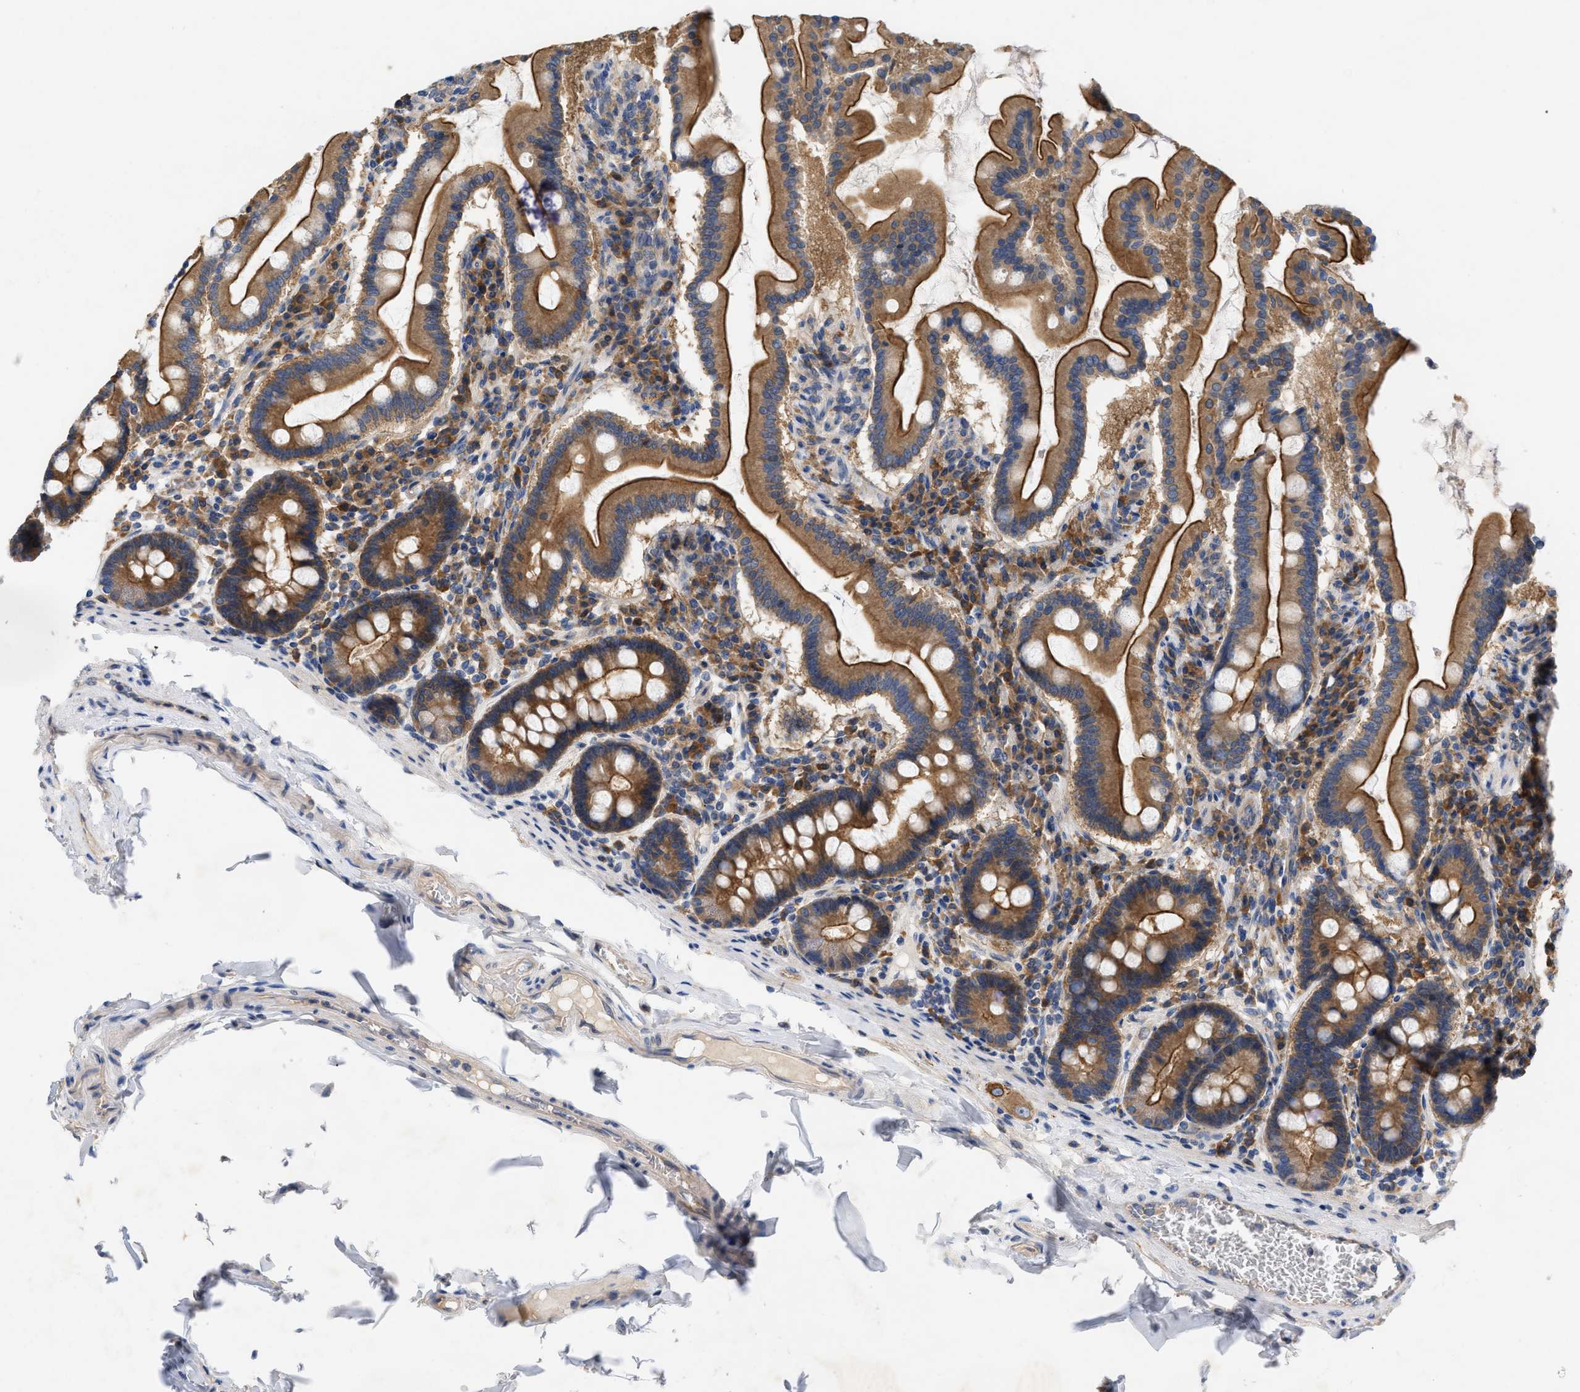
{"staining": {"intensity": "strong", "quantity": ">75%", "location": "cytoplasmic/membranous"}, "tissue": "duodenum", "cell_type": "Glandular cells", "image_type": "normal", "snomed": [{"axis": "morphology", "description": "Normal tissue, NOS"}, {"axis": "topography", "description": "Duodenum"}], "caption": "Protein expression by immunohistochemistry (IHC) exhibits strong cytoplasmic/membranous expression in approximately >75% of glandular cells in benign duodenum.", "gene": "TMEM131", "patient": {"sex": "male", "age": 50}}